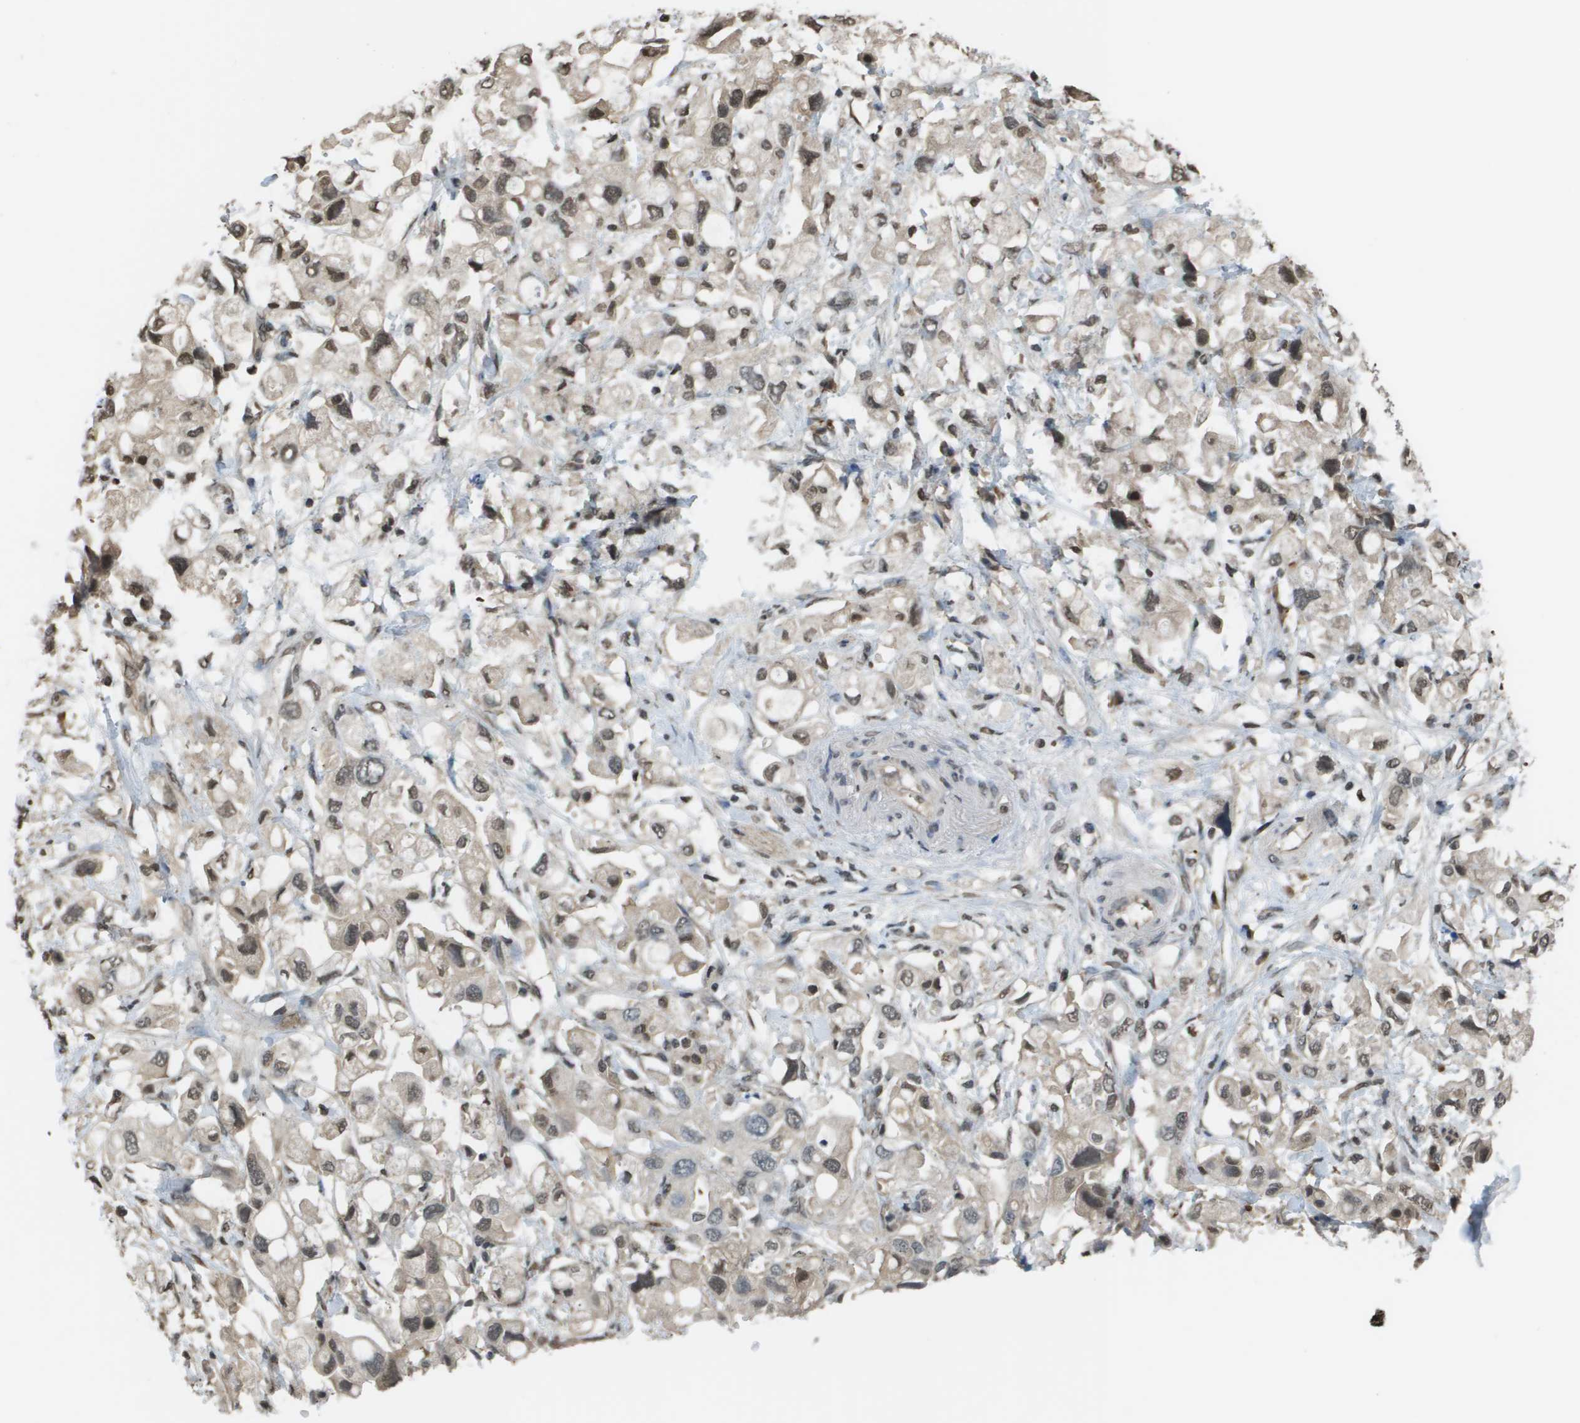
{"staining": {"intensity": "moderate", "quantity": "25%-75%", "location": "nuclear"}, "tissue": "pancreatic cancer", "cell_type": "Tumor cells", "image_type": "cancer", "snomed": [{"axis": "morphology", "description": "Adenocarcinoma, NOS"}, {"axis": "topography", "description": "Pancreas"}], "caption": "Moderate nuclear protein expression is appreciated in approximately 25%-75% of tumor cells in pancreatic cancer. (Stains: DAB (3,3'-diaminobenzidine) in brown, nuclei in blue, Microscopy: brightfield microscopy at high magnification).", "gene": "NDRG2", "patient": {"sex": "female", "age": 56}}